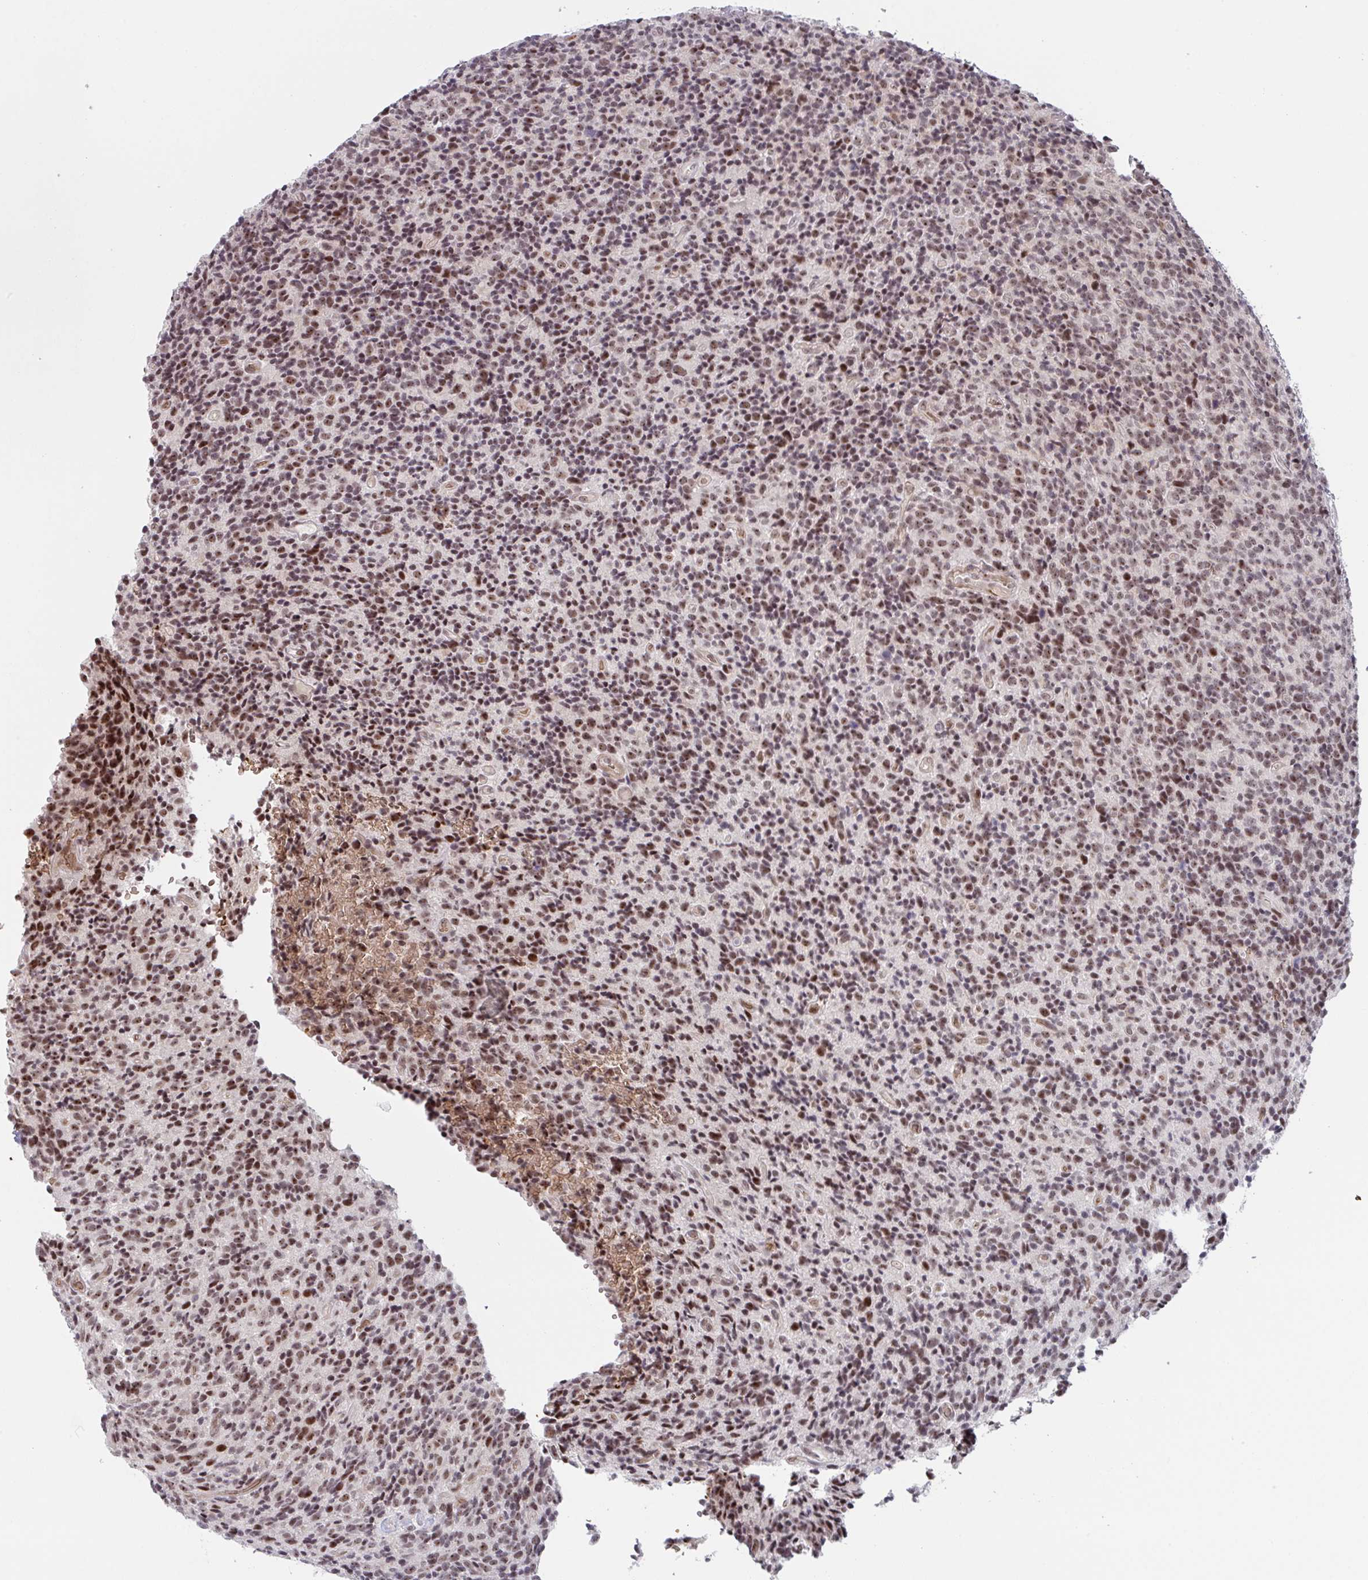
{"staining": {"intensity": "moderate", "quantity": ">75%", "location": "nuclear"}, "tissue": "glioma", "cell_type": "Tumor cells", "image_type": "cancer", "snomed": [{"axis": "morphology", "description": "Glioma, malignant, High grade"}, {"axis": "topography", "description": "Brain"}], "caption": "Immunohistochemistry of high-grade glioma (malignant) shows medium levels of moderate nuclear positivity in about >75% of tumor cells.", "gene": "NLRP13", "patient": {"sex": "male", "age": 76}}